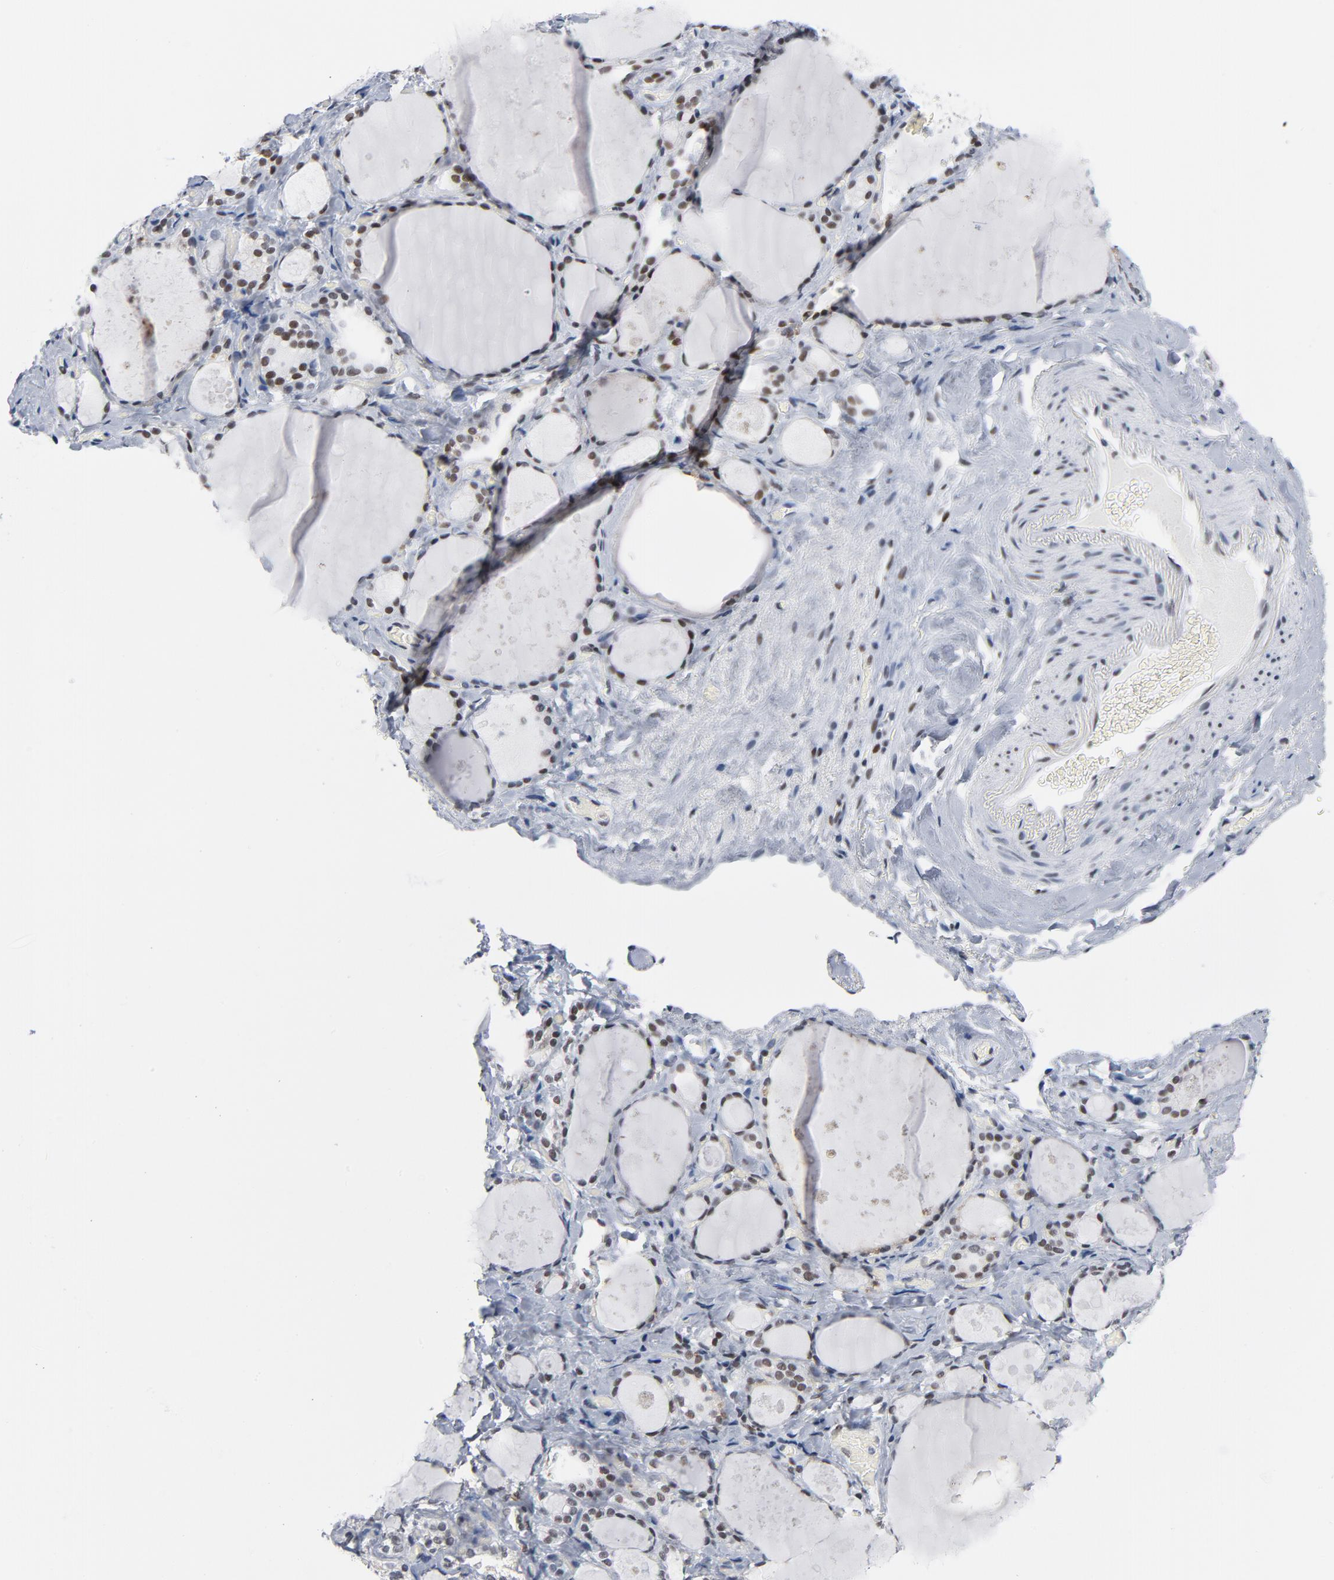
{"staining": {"intensity": "strong", "quantity": ">75%", "location": "nuclear"}, "tissue": "thyroid gland", "cell_type": "Glandular cells", "image_type": "normal", "snomed": [{"axis": "morphology", "description": "Normal tissue, NOS"}, {"axis": "topography", "description": "Thyroid gland"}], "caption": "Approximately >75% of glandular cells in normal human thyroid gland exhibit strong nuclear protein positivity as visualized by brown immunohistochemical staining.", "gene": "CSTF2", "patient": {"sex": "female", "age": 75}}